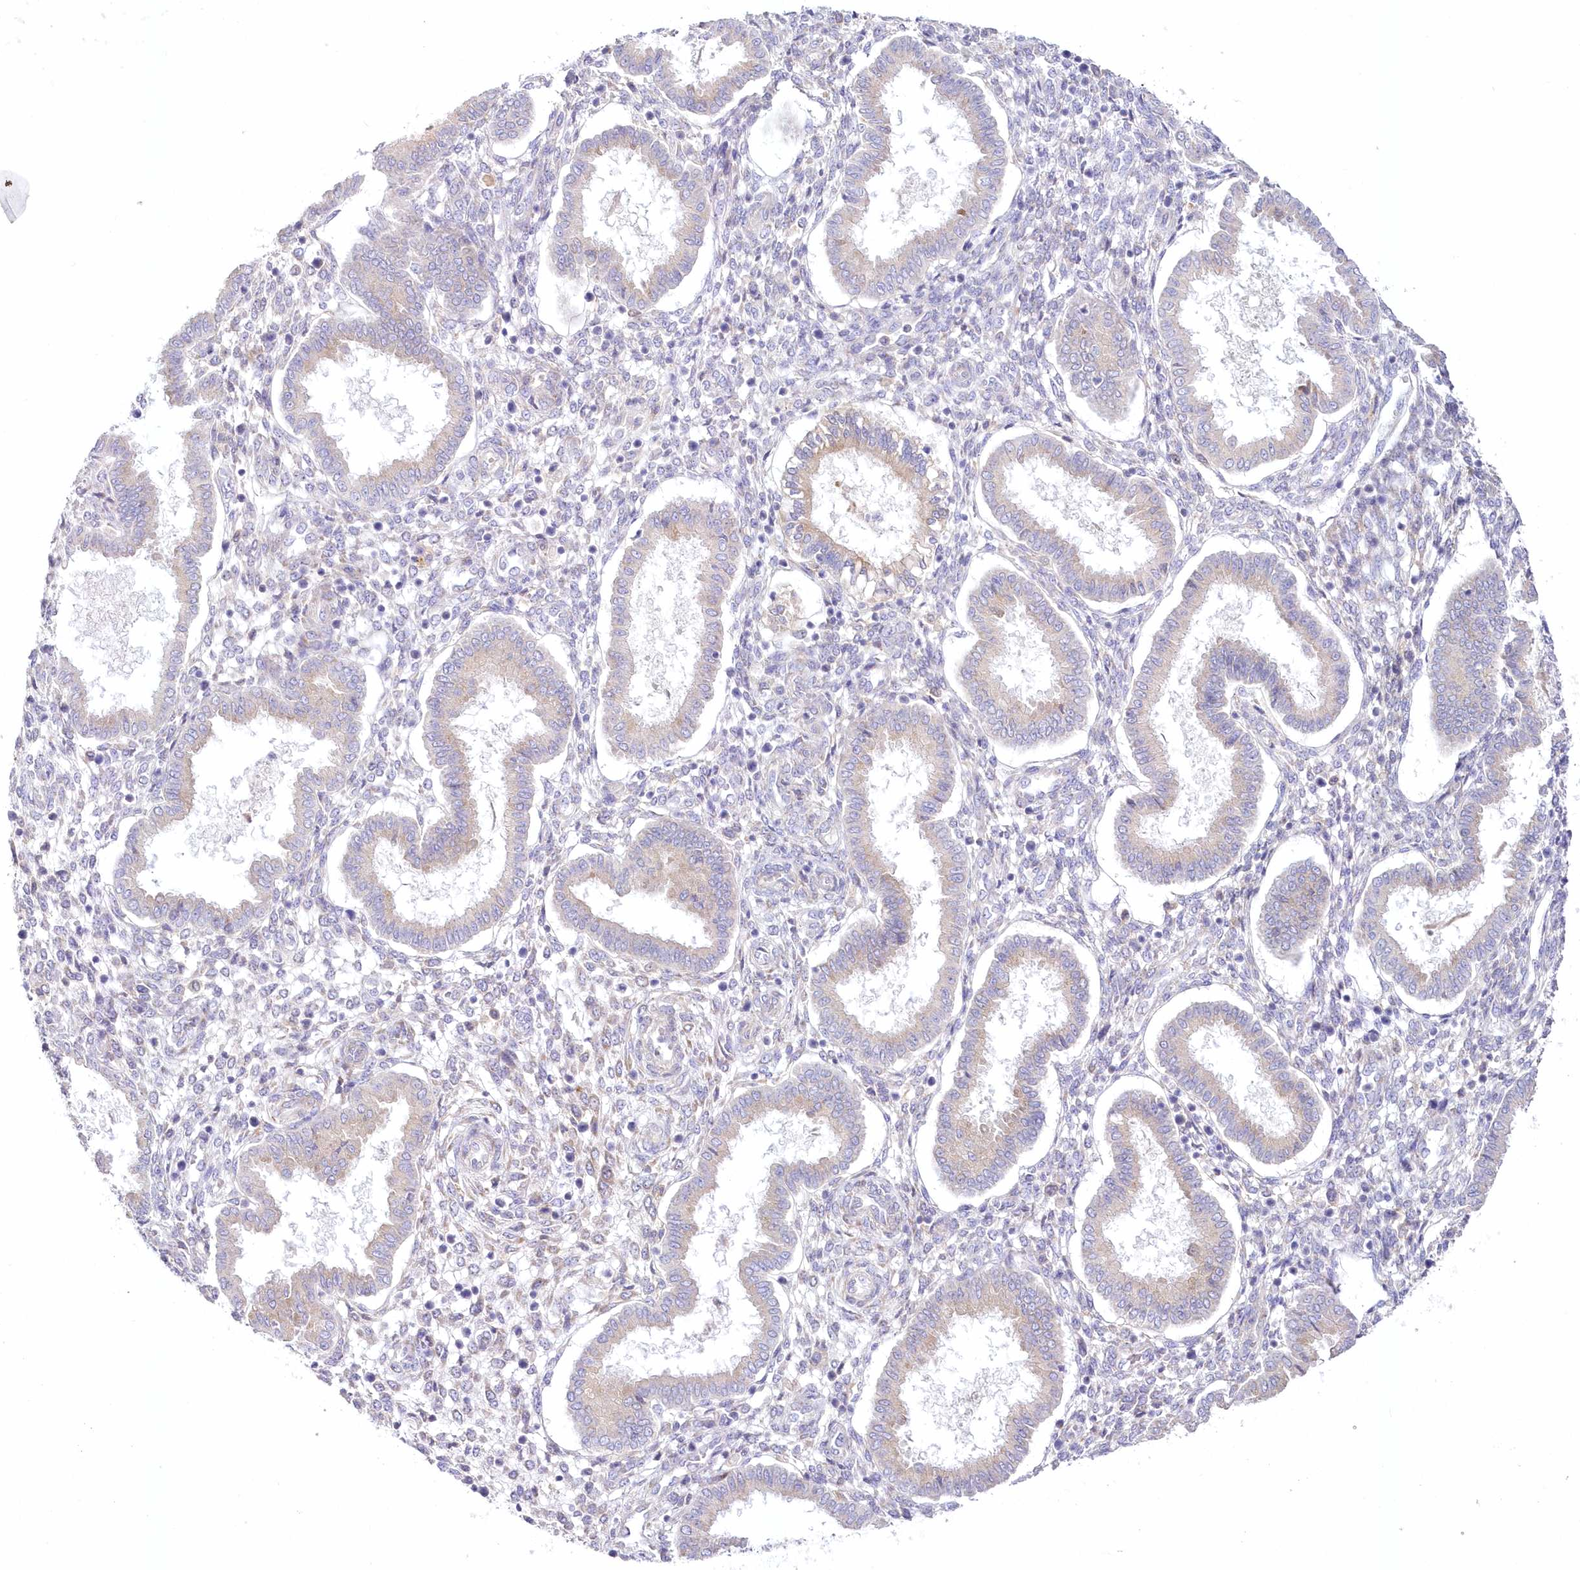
{"staining": {"intensity": "negative", "quantity": "none", "location": "none"}, "tissue": "endometrium", "cell_type": "Cells in endometrial stroma", "image_type": "normal", "snomed": [{"axis": "morphology", "description": "Normal tissue, NOS"}, {"axis": "topography", "description": "Endometrium"}], "caption": "Protein analysis of normal endometrium exhibits no significant positivity in cells in endometrial stroma.", "gene": "ARFGEF3", "patient": {"sex": "female", "age": 24}}